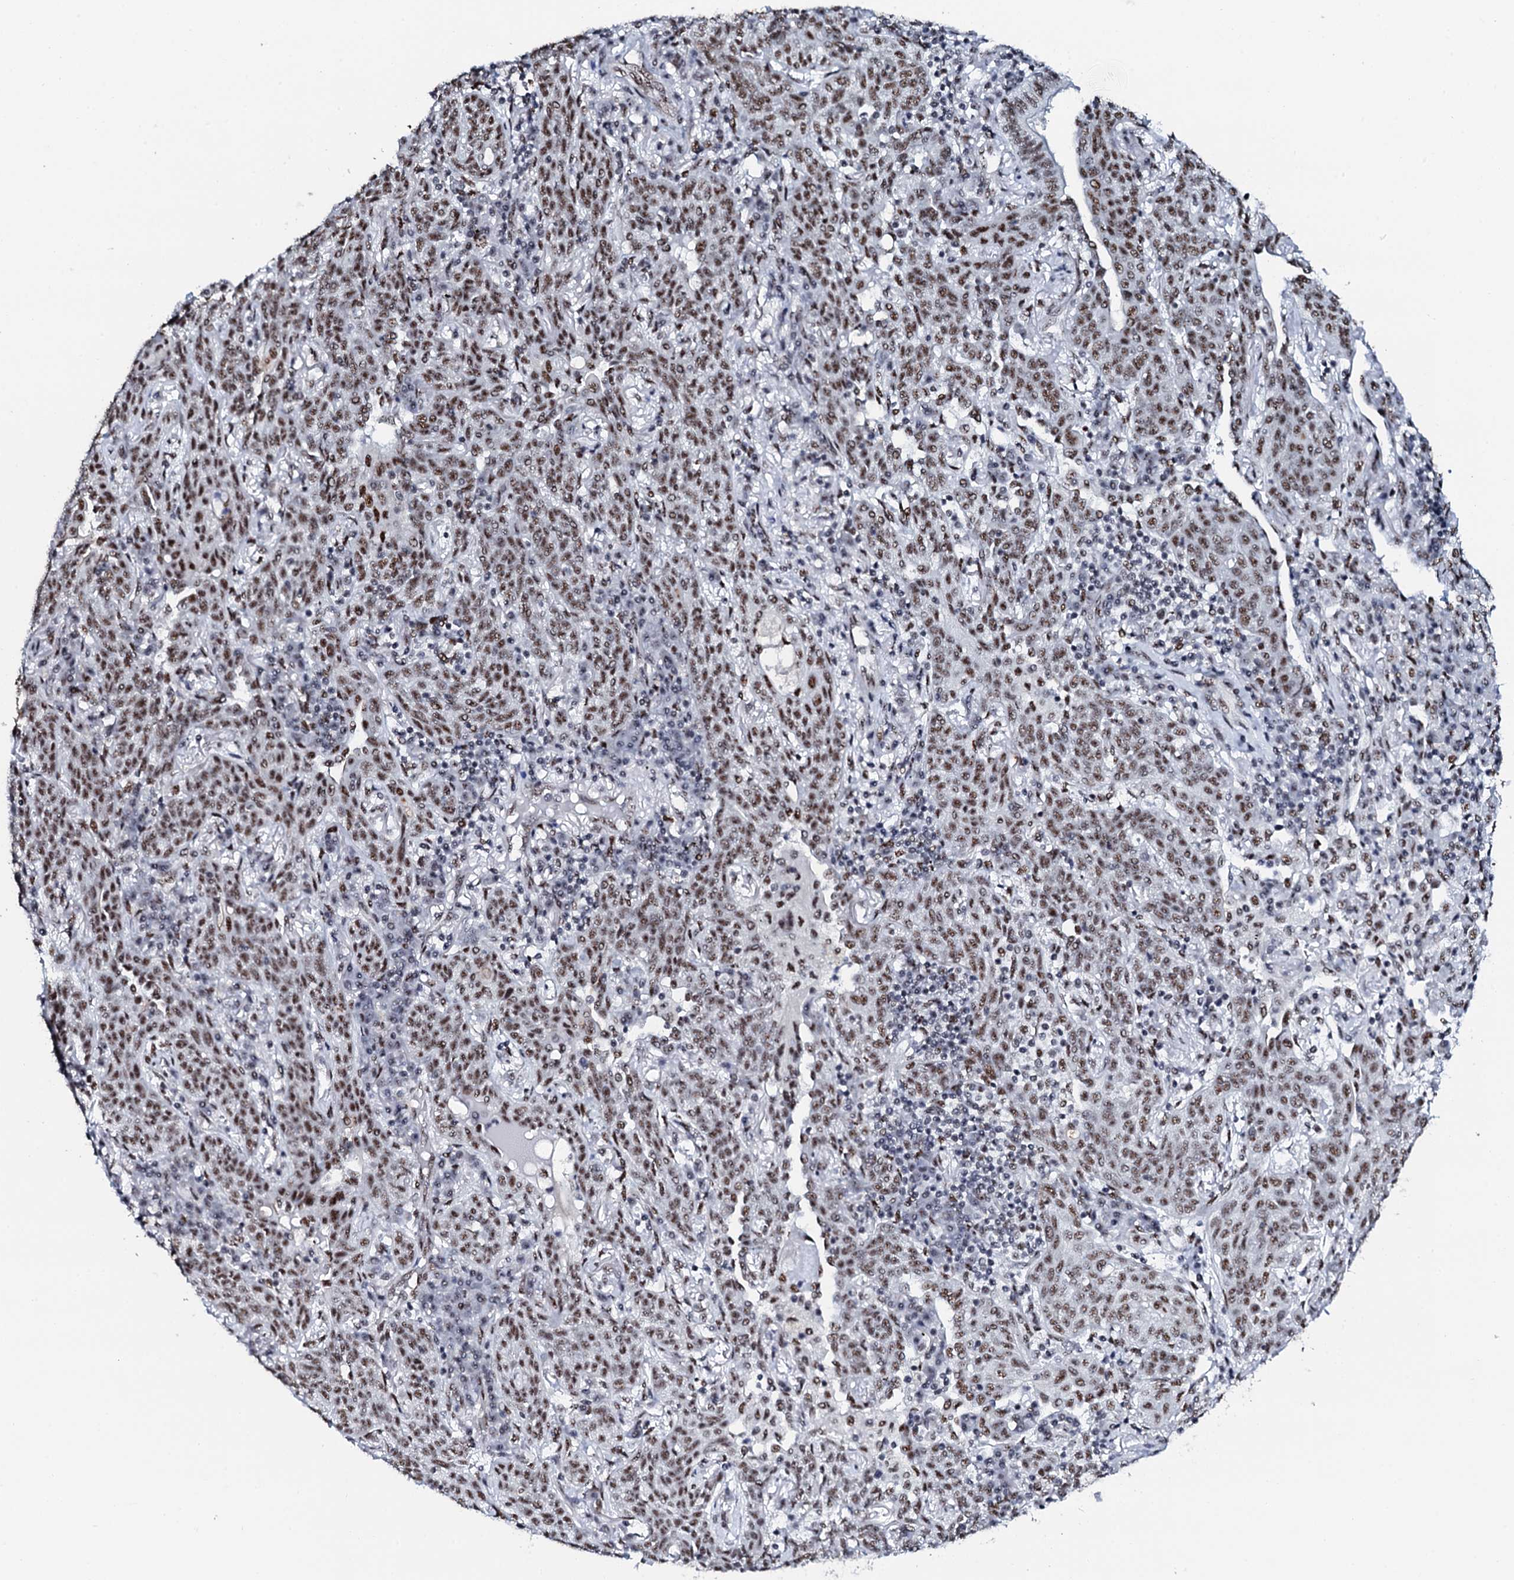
{"staining": {"intensity": "moderate", "quantity": ">75%", "location": "nuclear"}, "tissue": "lung cancer", "cell_type": "Tumor cells", "image_type": "cancer", "snomed": [{"axis": "morphology", "description": "Squamous cell carcinoma, NOS"}, {"axis": "topography", "description": "Lung"}], "caption": "Protein staining reveals moderate nuclear positivity in about >75% of tumor cells in lung squamous cell carcinoma.", "gene": "NKAPD1", "patient": {"sex": "female", "age": 70}}